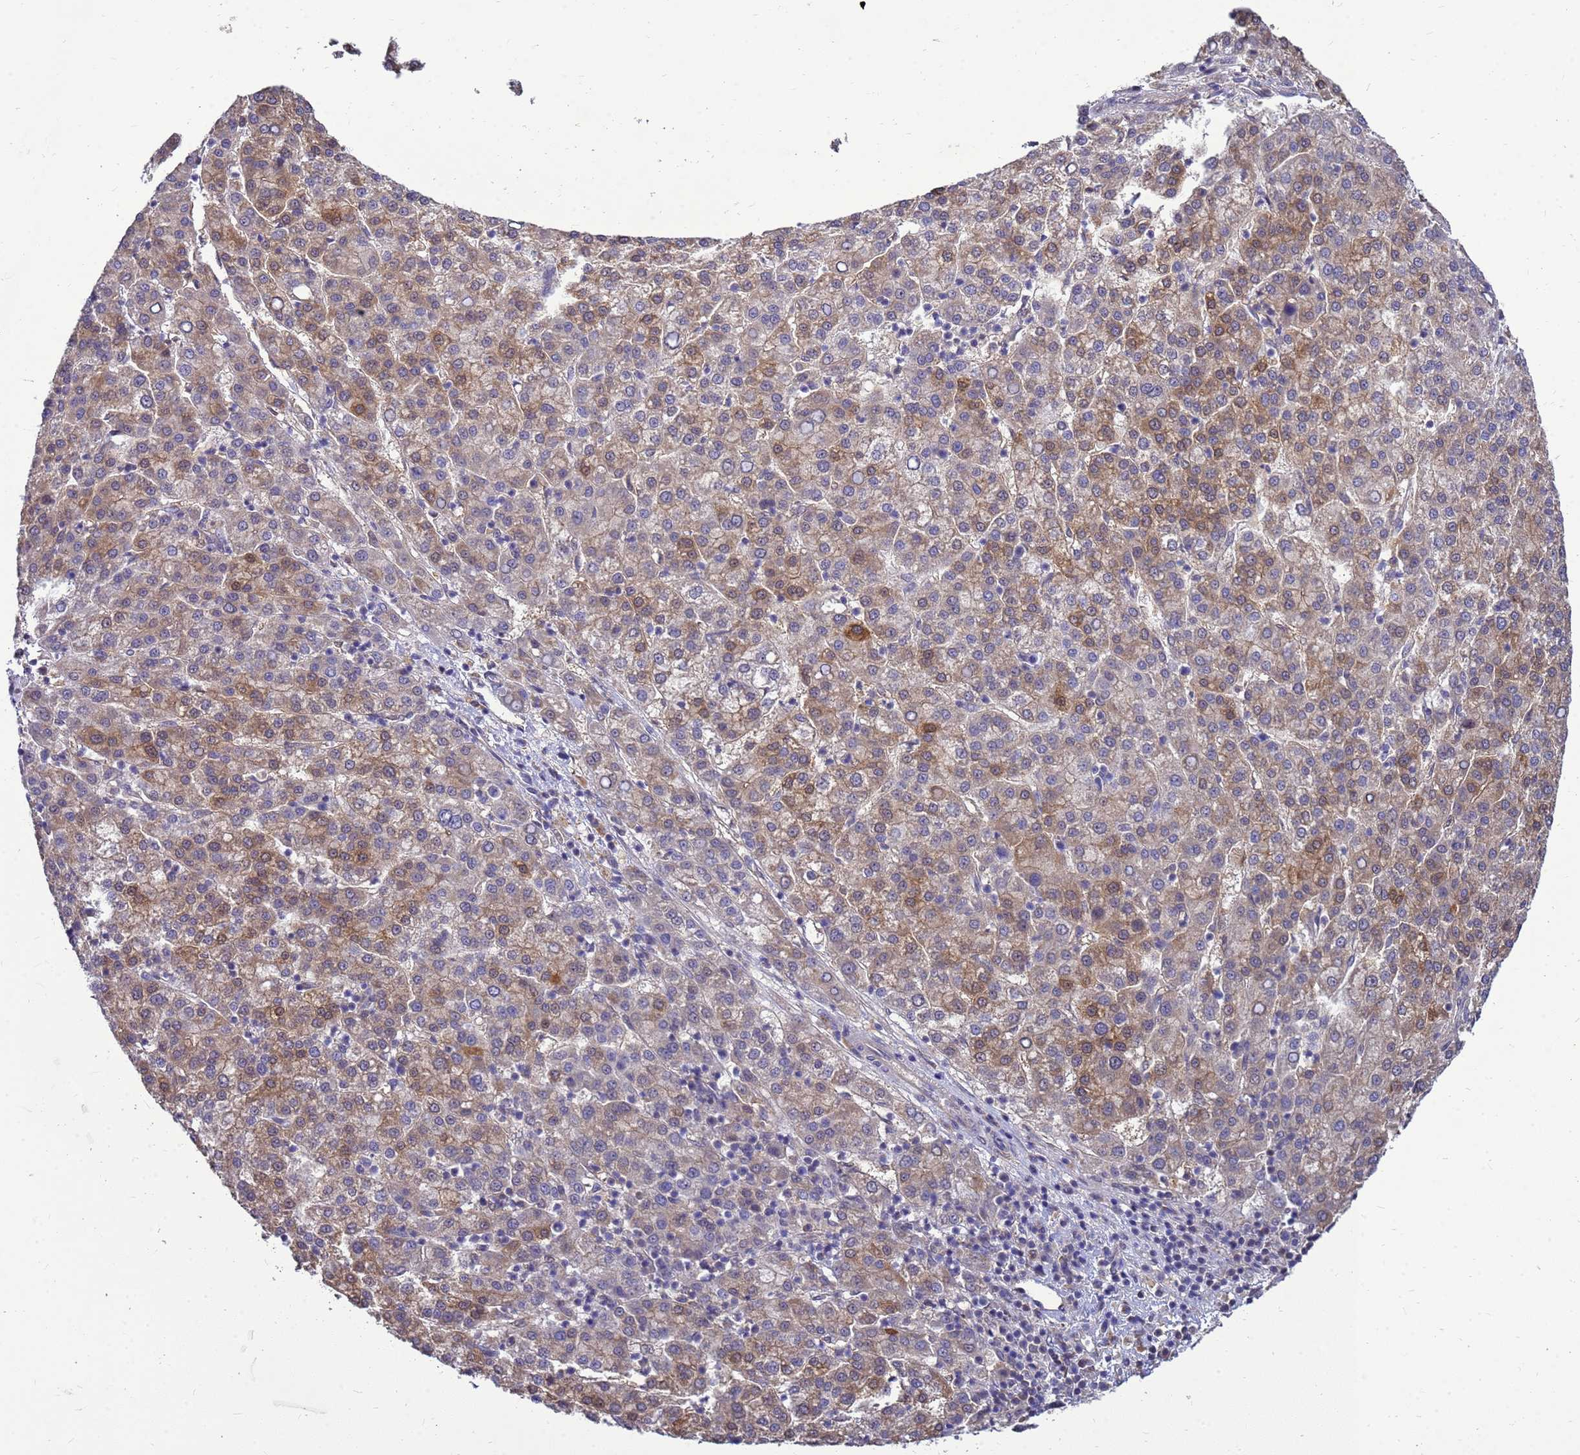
{"staining": {"intensity": "moderate", "quantity": "25%-75%", "location": "cytoplasmic/membranous,nuclear"}, "tissue": "liver cancer", "cell_type": "Tumor cells", "image_type": "cancer", "snomed": [{"axis": "morphology", "description": "Carcinoma, Hepatocellular, NOS"}, {"axis": "topography", "description": "Liver"}], "caption": "Immunohistochemical staining of liver cancer (hepatocellular carcinoma) displays moderate cytoplasmic/membranous and nuclear protein positivity in about 25%-75% of tumor cells. (IHC, brightfield microscopy, high magnification).", "gene": "EIF4EBP3", "patient": {"sex": "female", "age": 58}}